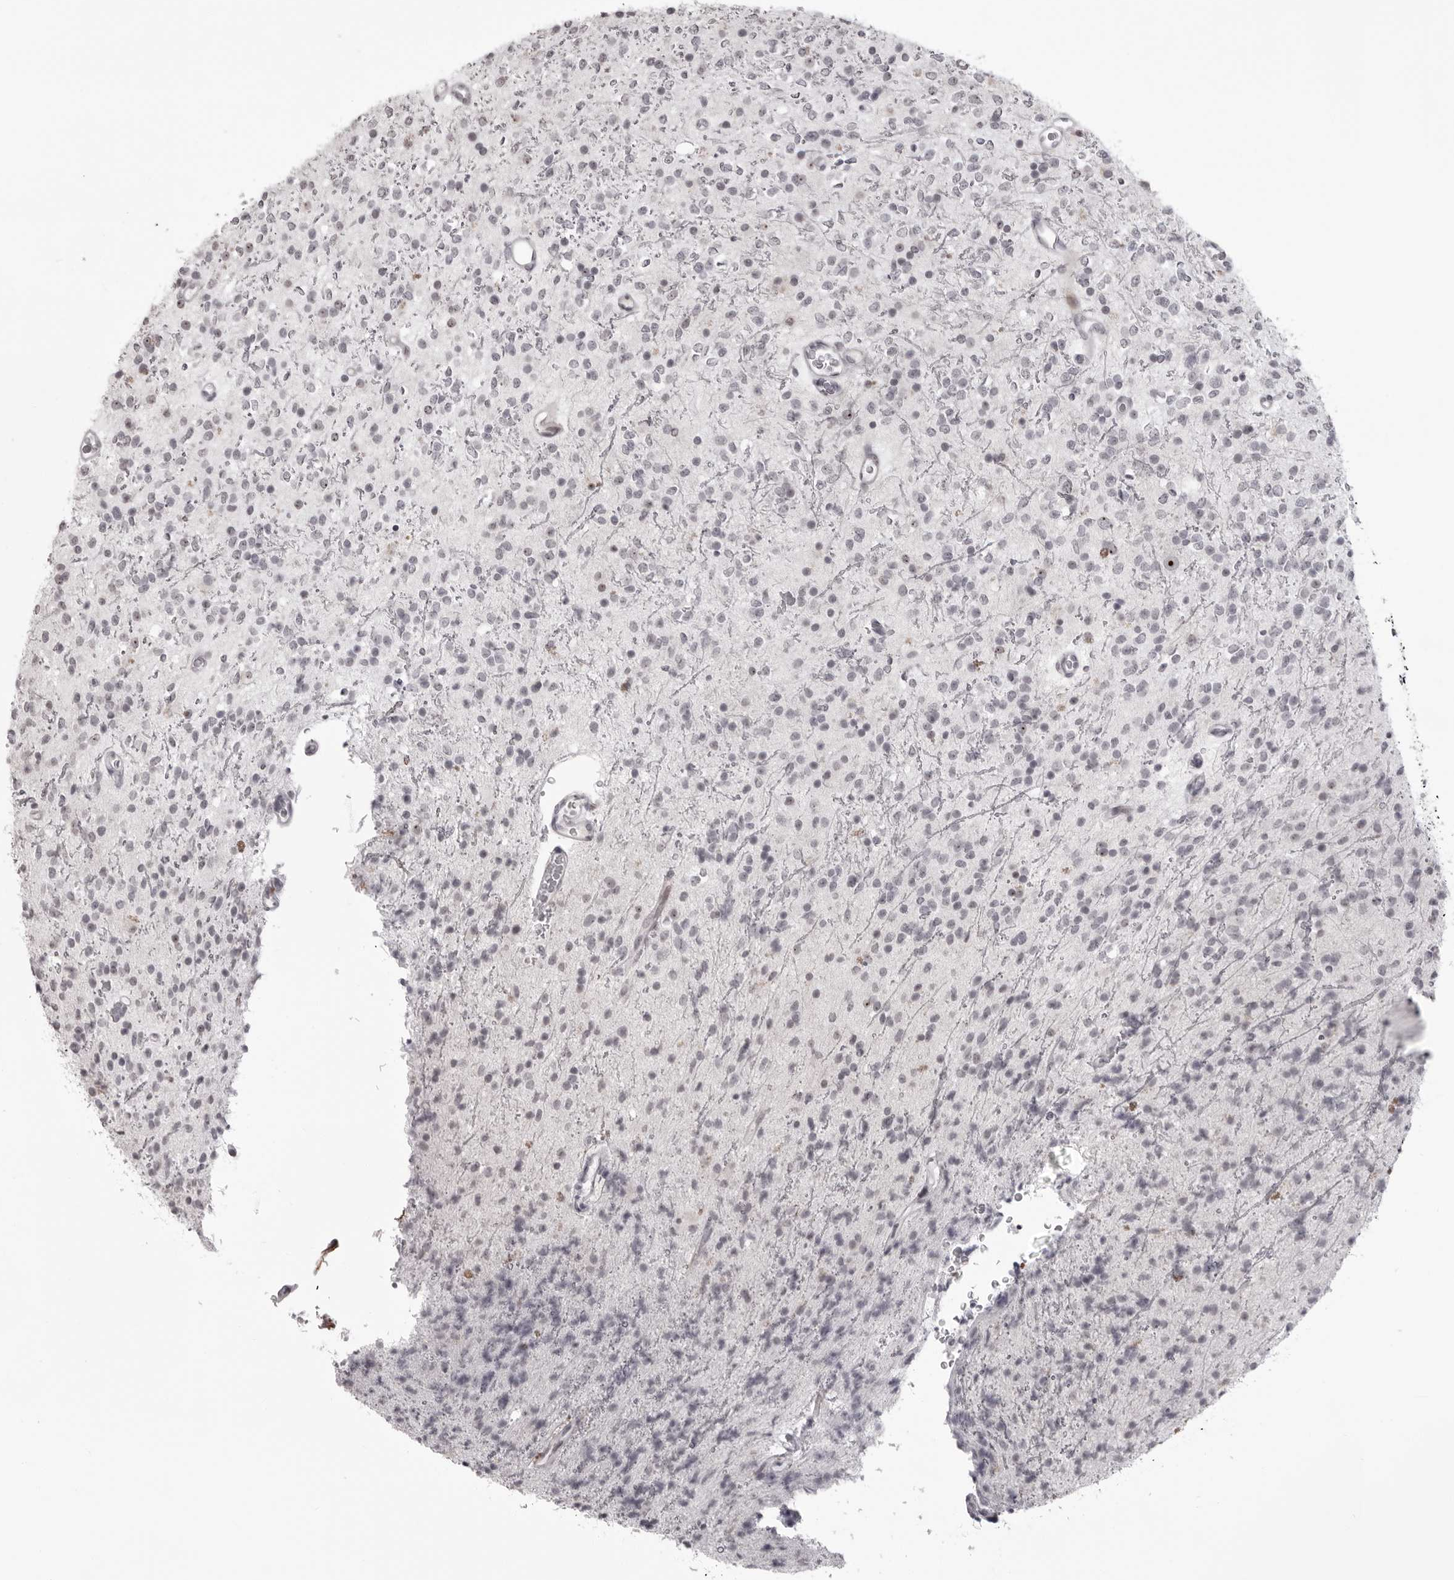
{"staining": {"intensity": "negative", "quantity": "none", "location": "none"}, "tissue": "glioma", "cell_type": "Tumor cells", "image_type": "cancer", "snomed": [{"axis": "morphology", "description": "Glioma, malignant, High grade"}, {"axis": "topography", "description": "Brain"}], "caption": "The histopathology image reveals no staining of tumor cells in malignant glioma (high-grade).", "gene": "HELZ", "patient": {"sex": "male", "age": 34}}